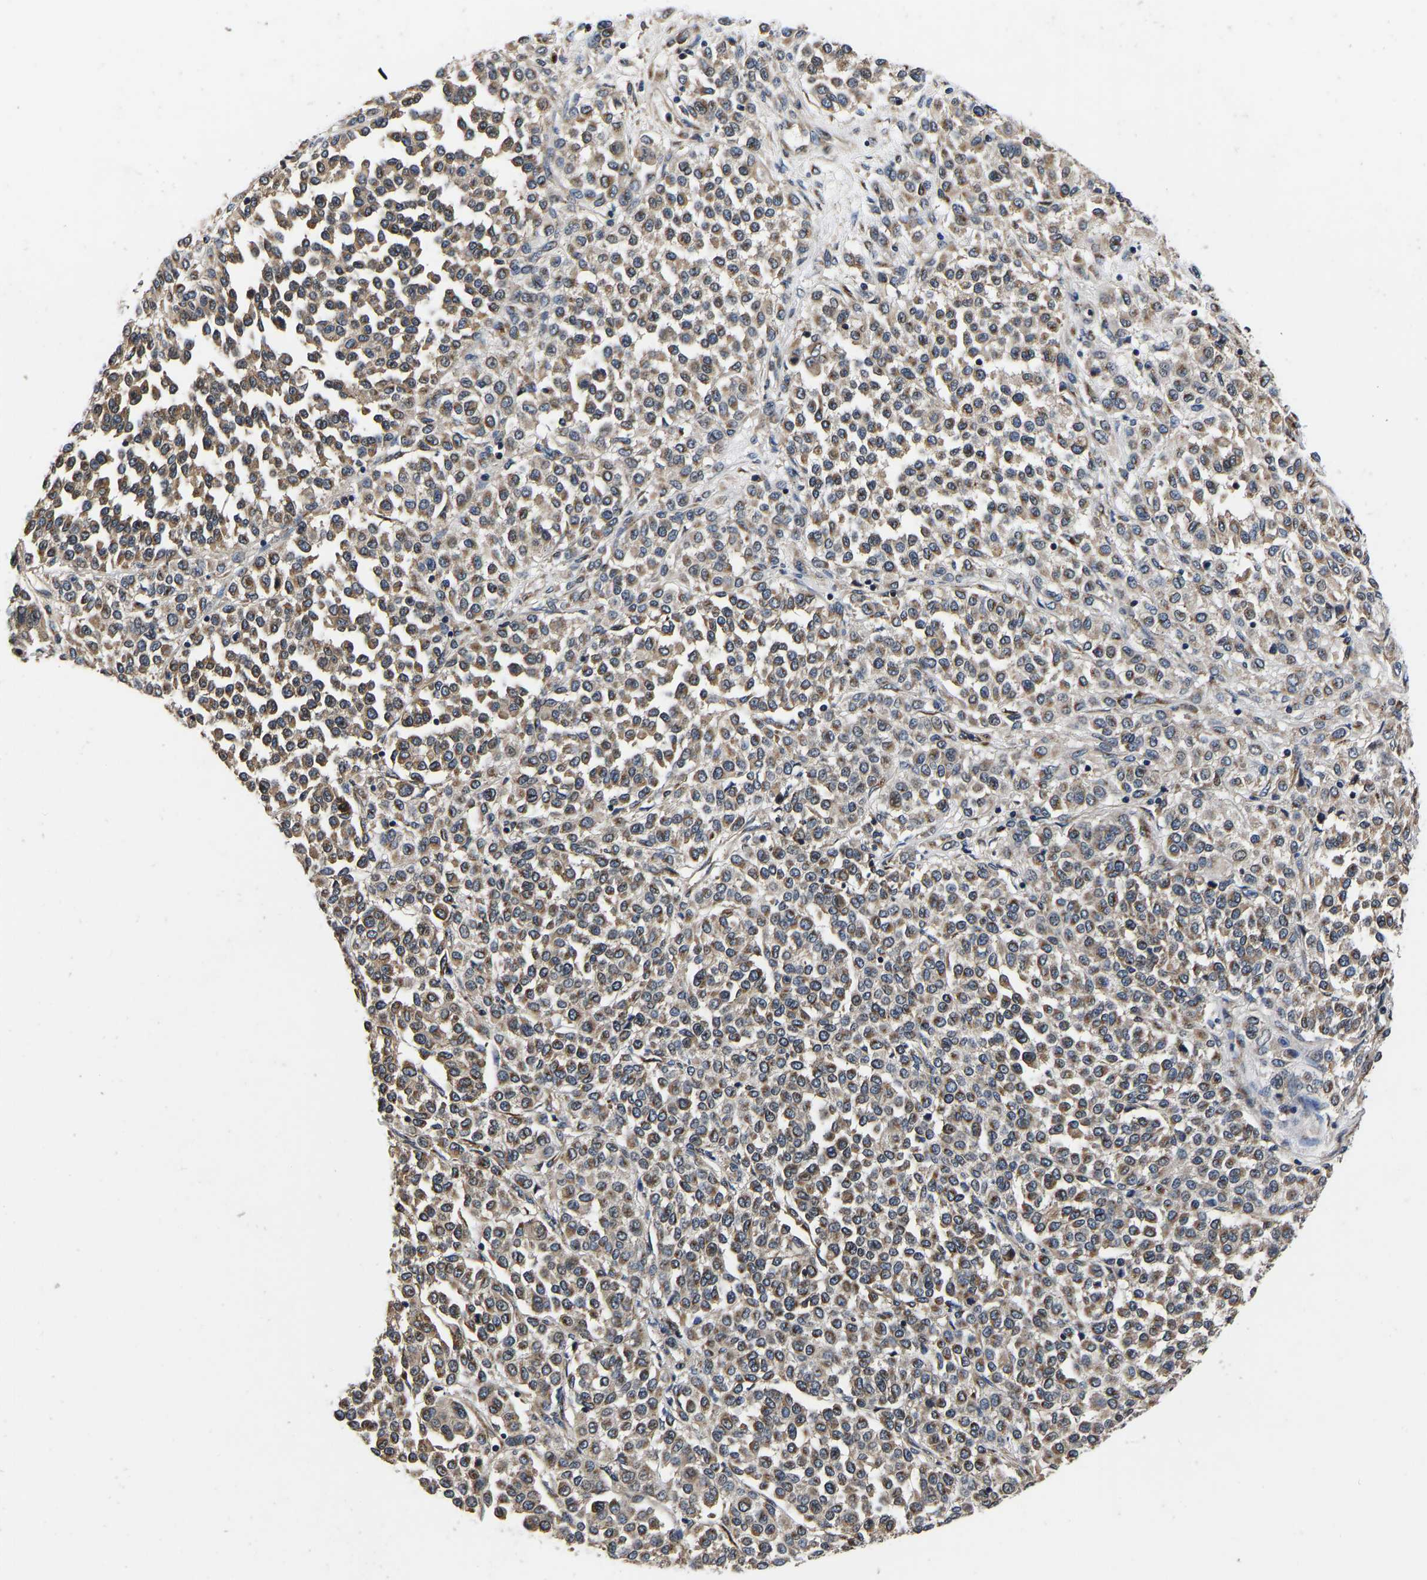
{"staining": {"intensity": "moderate", "quantity": ">75%", "location": "cytoplasmic/membranous"}, "tissue": "melanoma", "cell_type": "Tumor cells", "image_type": "cancer", "snomed": [{"axis": "morphology", "description": "Malignant melanoma, Metastatic site"}, {"axis": "topography", "description": "Pancreas"}], "caption": "Immunohistochemistry image of neoplastic tissue: human malignant melanoma (metastatic site) stained using immunohistochemistry demonstrates medium levels of moderate protein expression localized specifically in the cytoplasmic/membranous of tumor cells, appearing as a cytoplasmic/membranous brown color.", "gene": "RABAC1", "patient": {"sex": "female", "age": 30}}